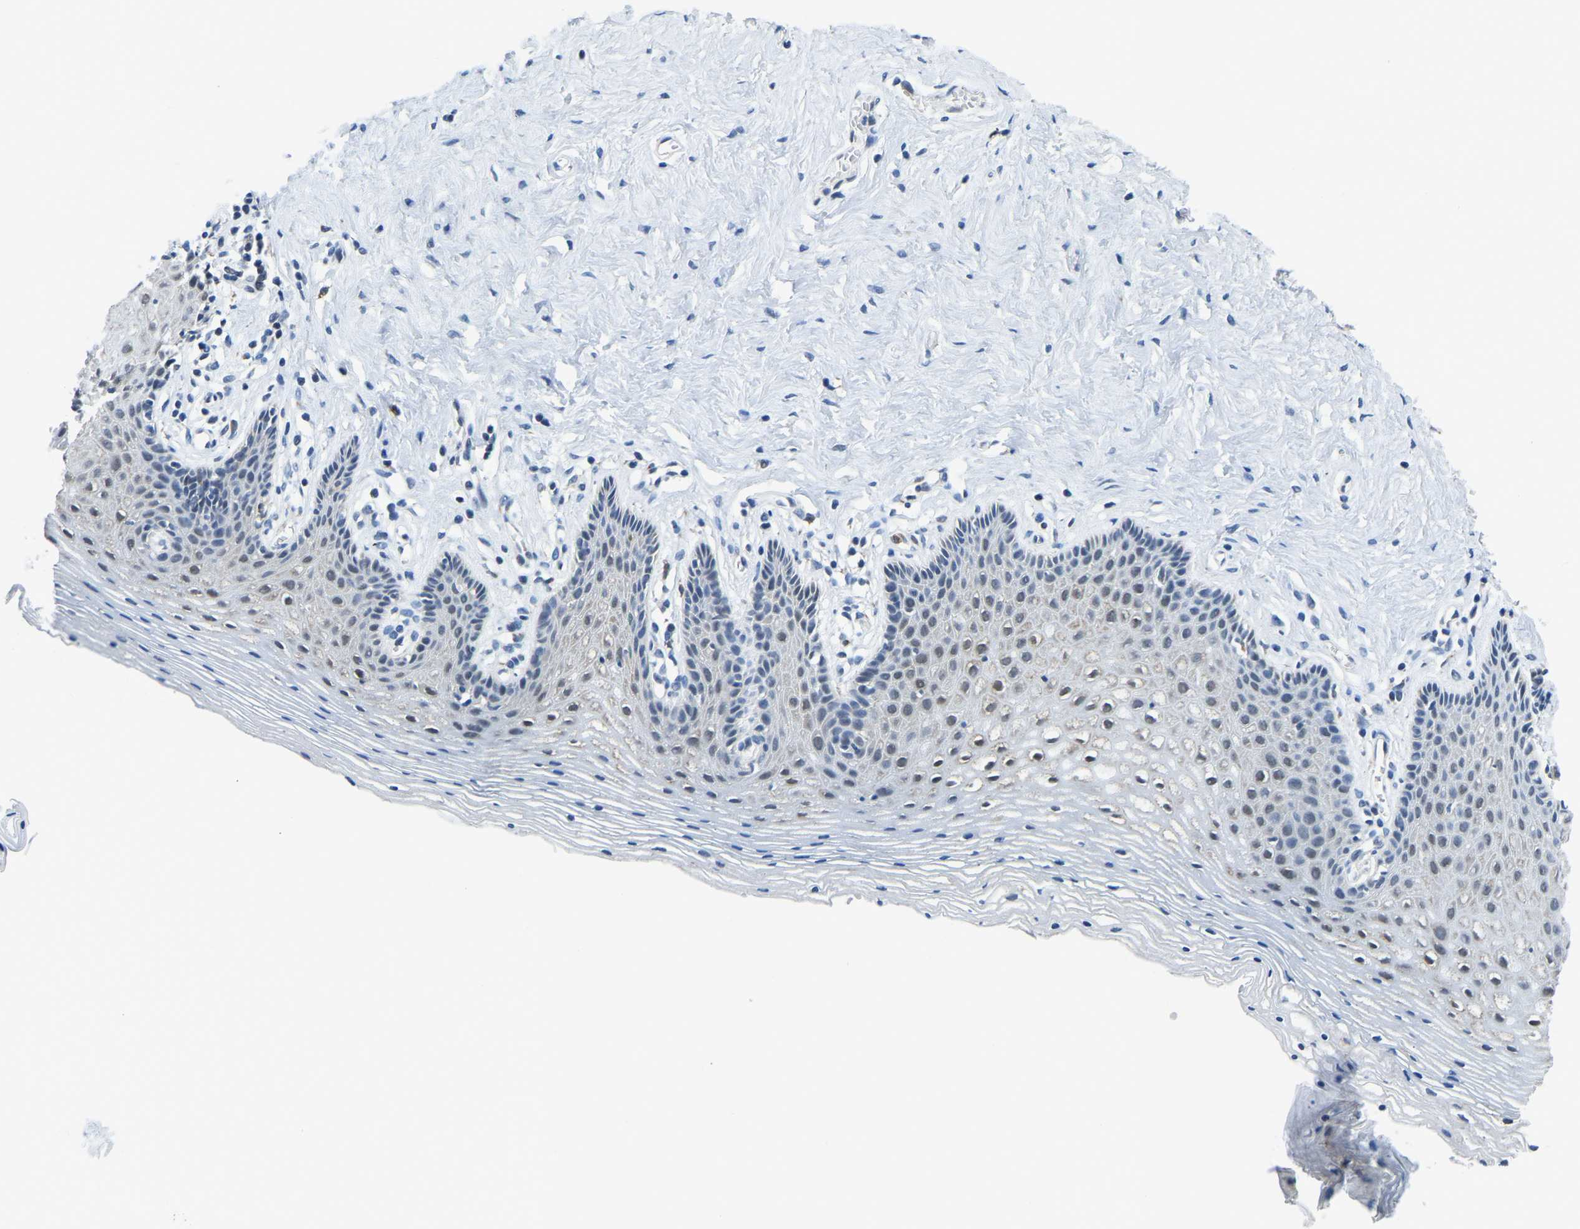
{"staining": {"intensity": "weak", "quantity": "<25%", "location": "nuclear"}, "tissue": "vagina", "cell_type": "Squamous epithelial cells", "image_type": "normal", "snomed": [{"axis": "morphology", "description": "Normal tissue, NOS"}, {"axis": "topography", "description": "Vagina"}], "caption": "Protein analysis of benign vagina shows no significant staining in squamous epithelial cells. (DAB IHC with hematoxylin counter stain).", "gene": "BNIP3L", "patient": {"sex": "female", "age": 32}}